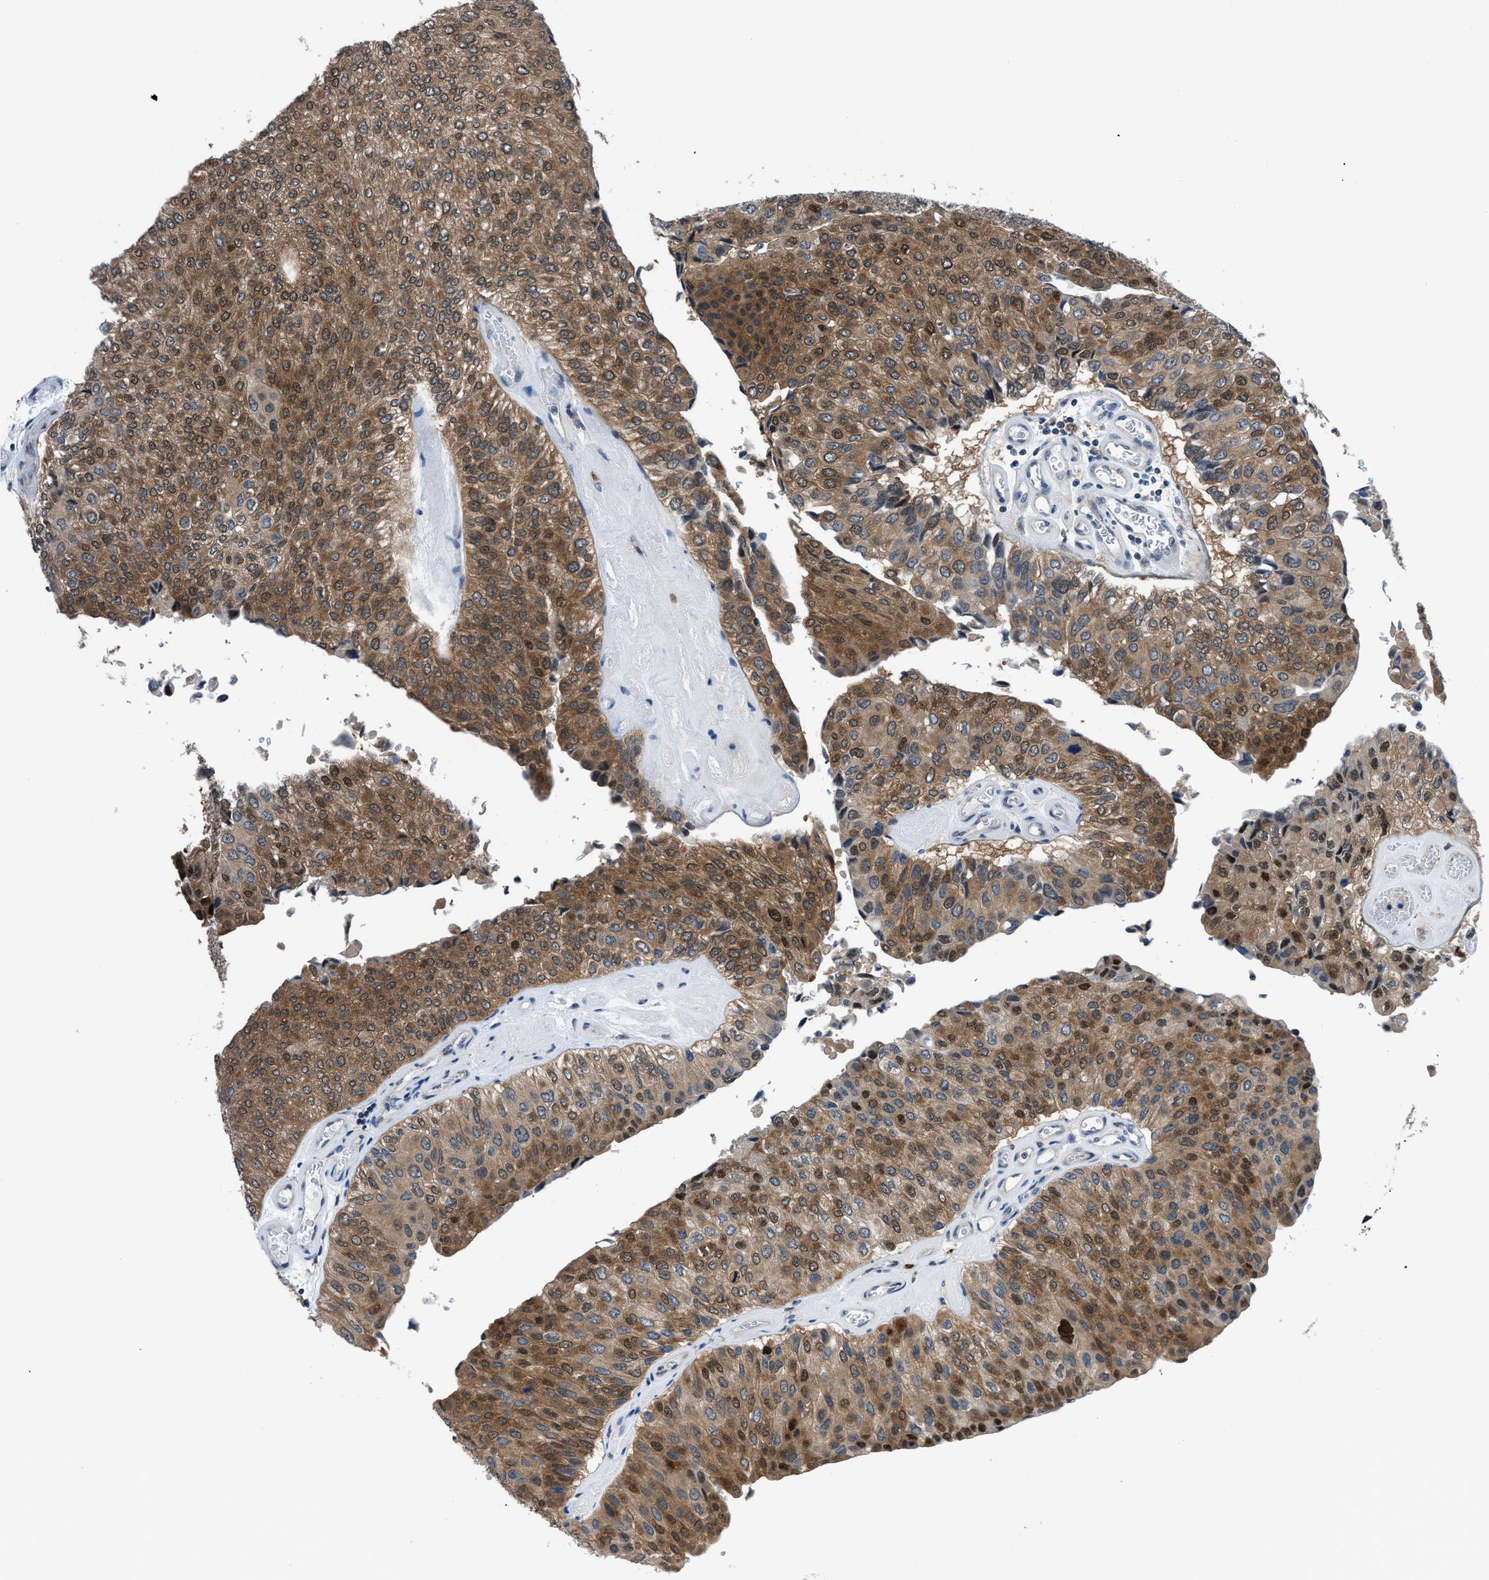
{"staining": {"intensity": "moderate", "quantity": ">75%", "location": "cytoplasmic/membranous,nuclear"}, "tissue": "urothelial cancer", "cell_type": "Tumor cells", "image_type": "cancer", "snomed": [{"axis": "morphology", "description": "Urothelial carcinoma, High grade"}, {"axis": "topography", "description": "Kidney"}, {"axis": "topography", "description": "Urinary bladder"}], "caption": "IHC of human urothelial cancer shows medium levels of moderate cytoplasmic/membranous and nuclear positivity in about >75% of tumor cells. (DAB (3,3'-diaminobenzidine) = brown stain, brightfield microscopy at high magnification).", "gene": "TMEM45B", "patient": {"sex": "male", "age": 77}}